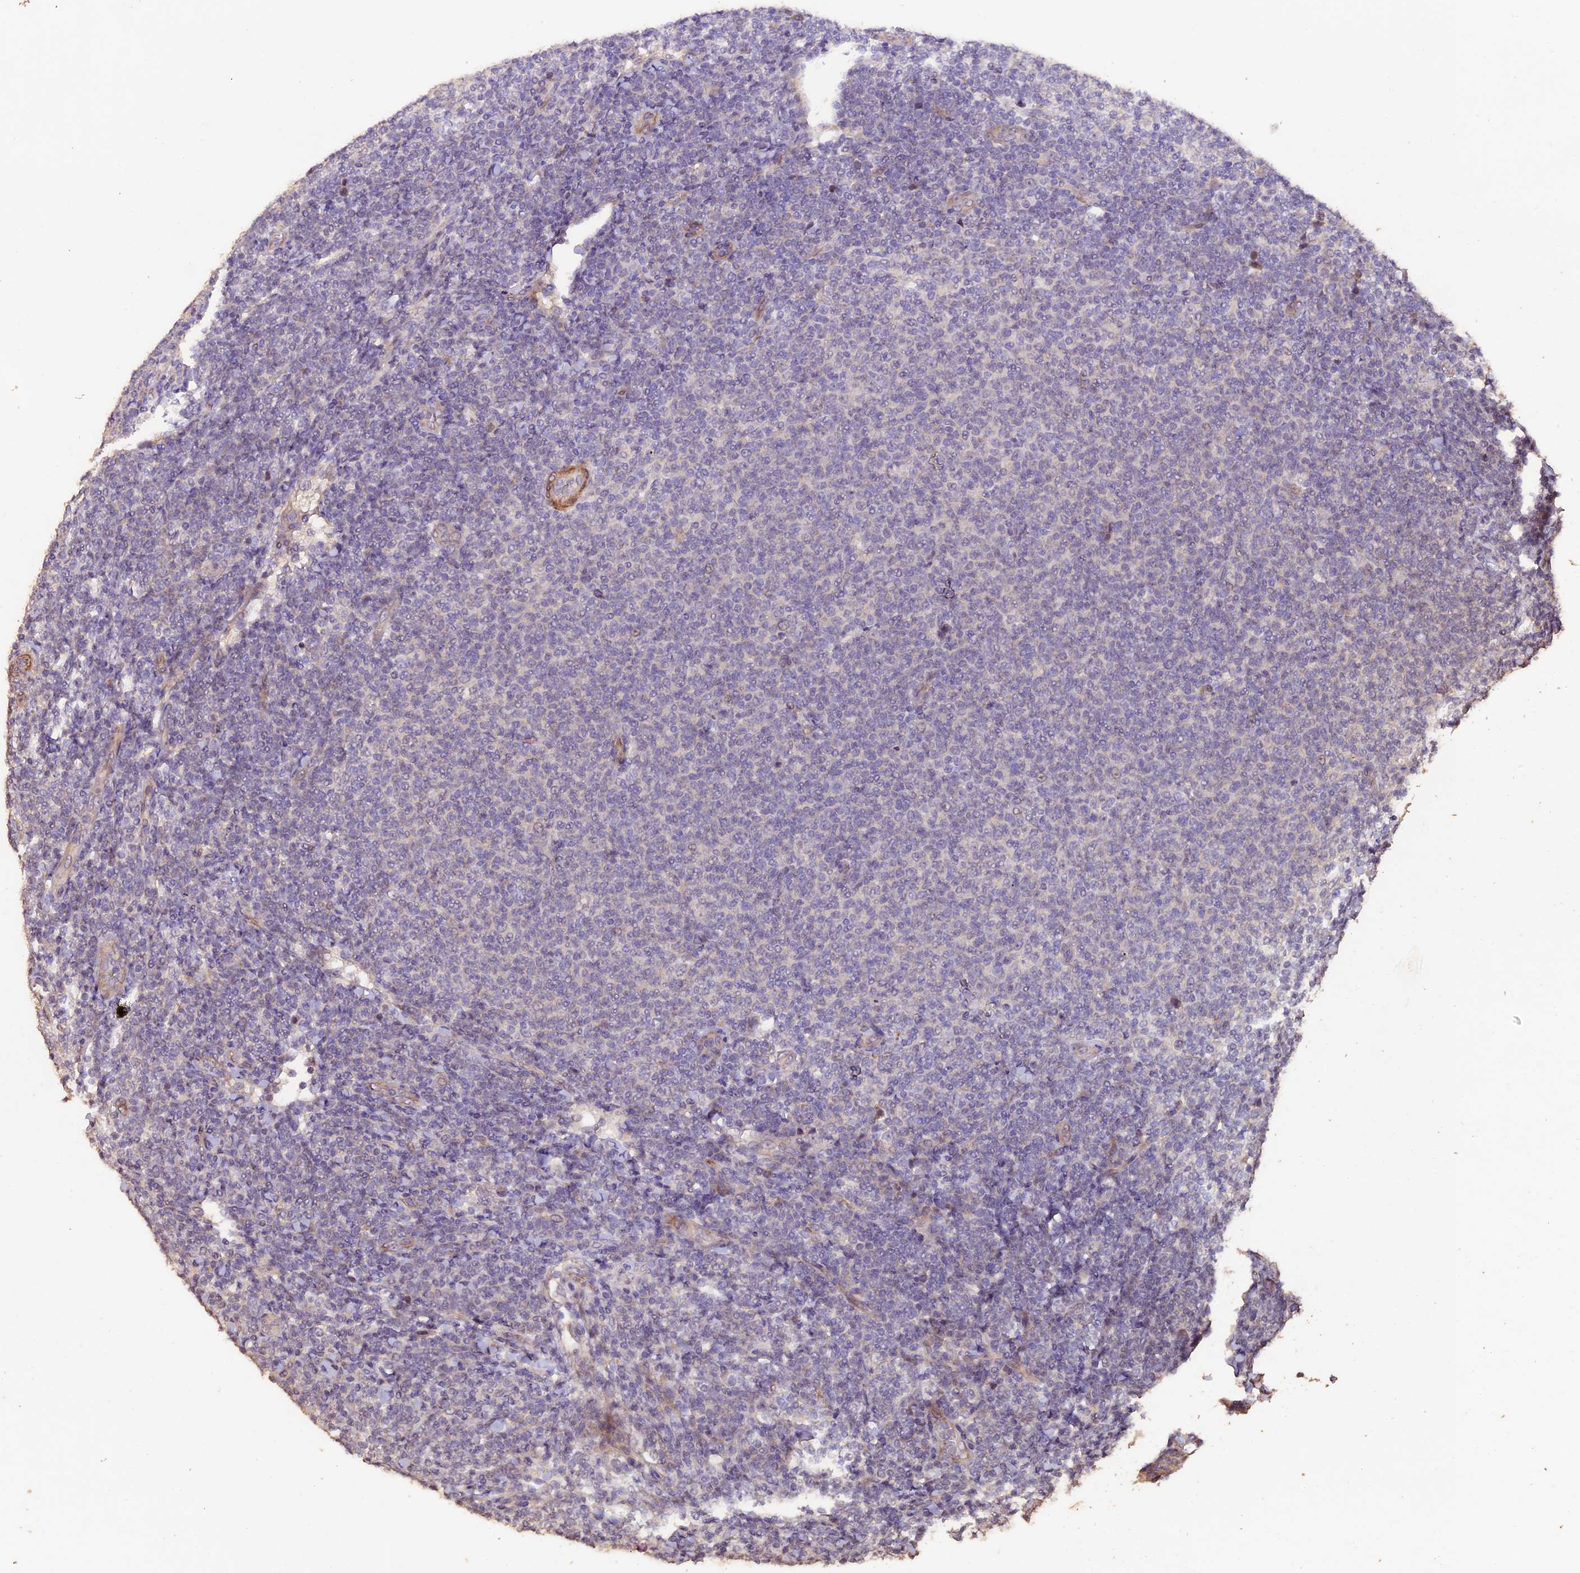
{"staining": {"intensity": "negative", "quantity": "none", "location": "none"}, "tissue": "lymphoma", "cell_type": "Tumor cells", "image_type": "cancer", "snomed": [{"axis": "morphology", "description": "Malignant lymphoma, non-Hodgkin's type, Low grade"}, {"axis": "topography", "description": "Lymph node"}], "caption": "Immunohistochemical staining of low-grade malignant lymphoma, non-Hodgkin's type demonstrates no significant staining in tumor cells.", "gene": "GNB5", "patient": {"sex": "male", "age": 66}}